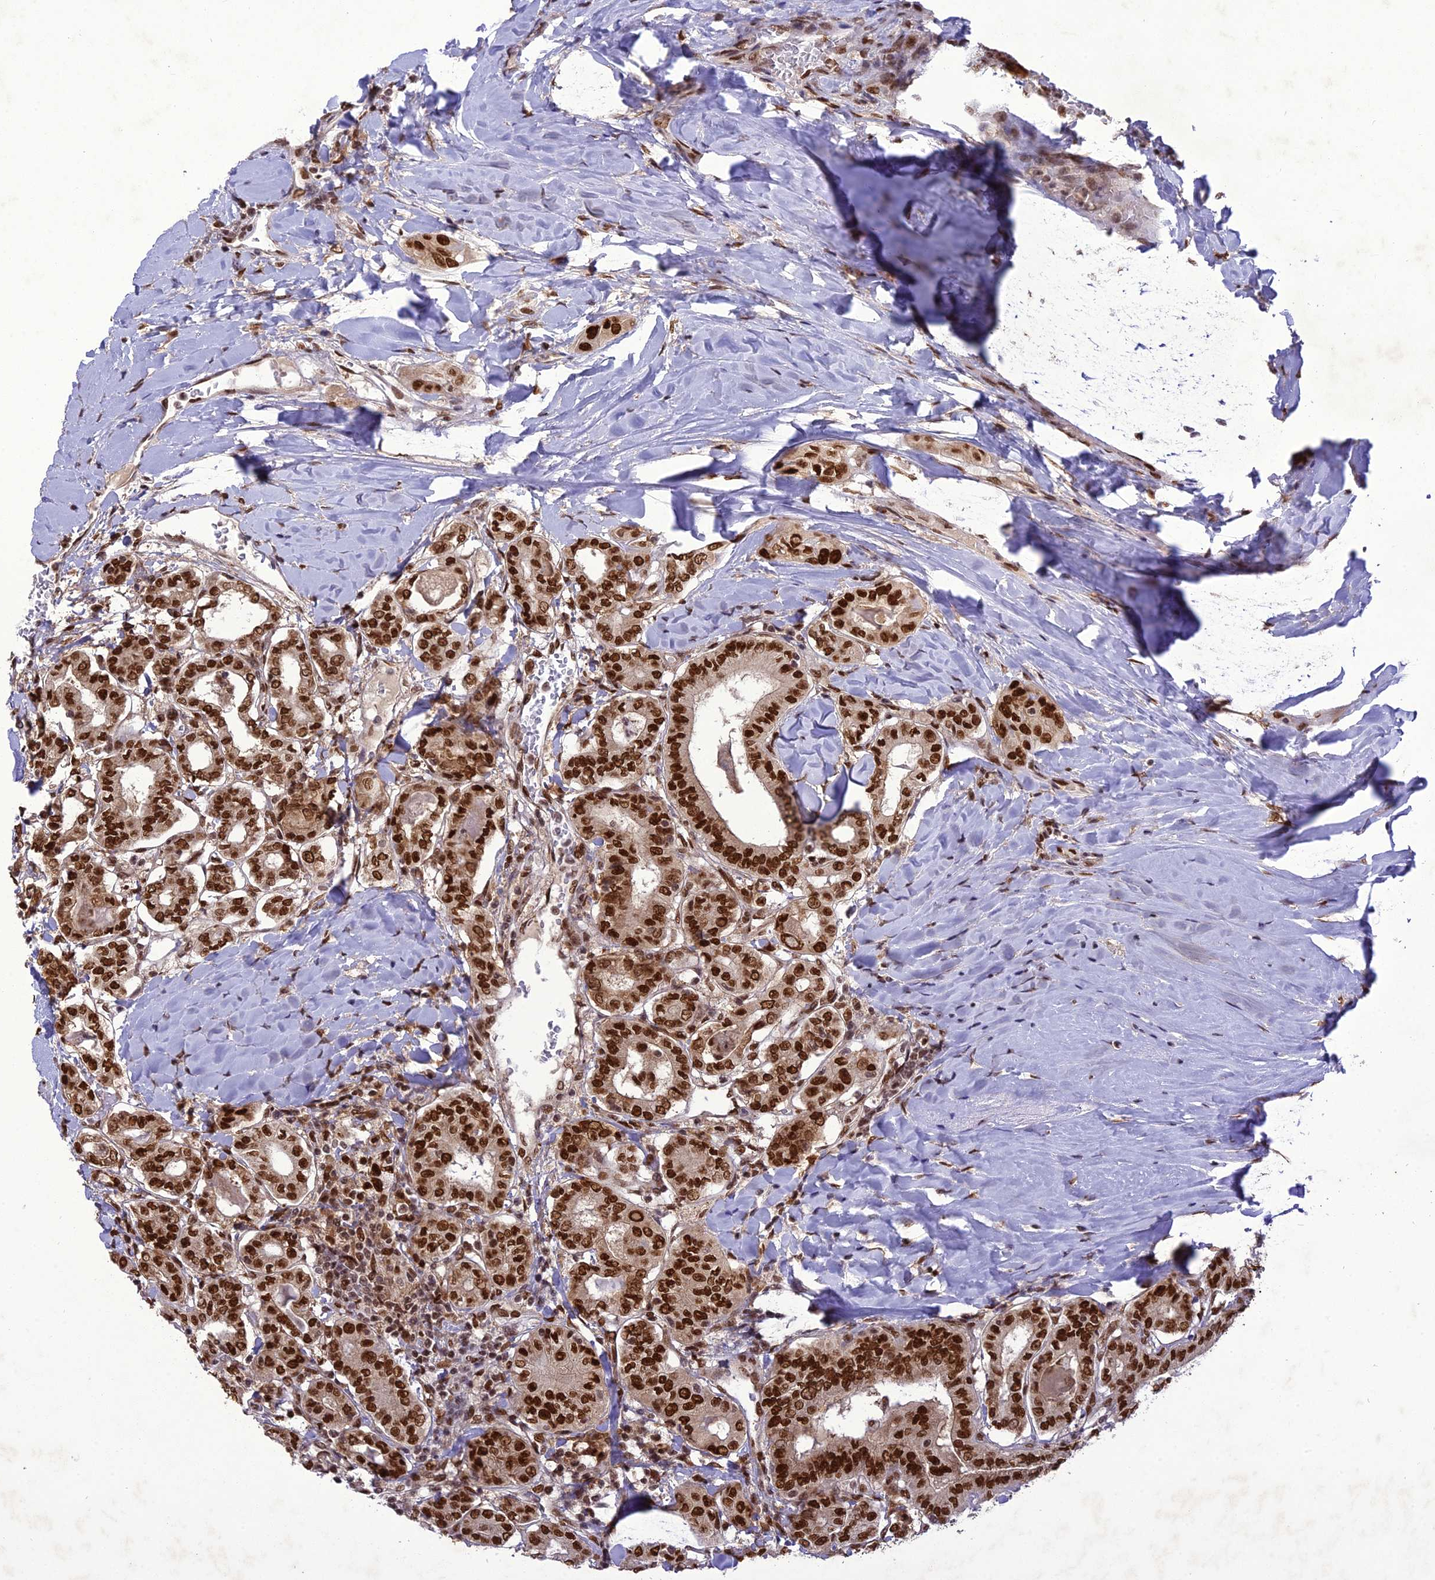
{"staining": {"intensity": "strong", "quantity": ">75%", "location": "nuclear"}, "tissue": "thyroid cancer", "cell_type": "Tumor cells", "image_type": "cancer", "snomed": [{"axis": "morphology", "description": "Papillary adenocarcinoma, NOS"}, {"axis": "topography", "description": "Thyroid gland"}], "caption": "Thyroid cancer (papillary adenocarcinoma) tissue shows strong nuclear positivity in about >75% of tumor cells The staining is performed using DAB brown chromogen to label protein expression. The nuclei are counter-stained blue using hematoxylin.", "gene": "DDX1", "patient": {"sex": "female", "age": 72}}